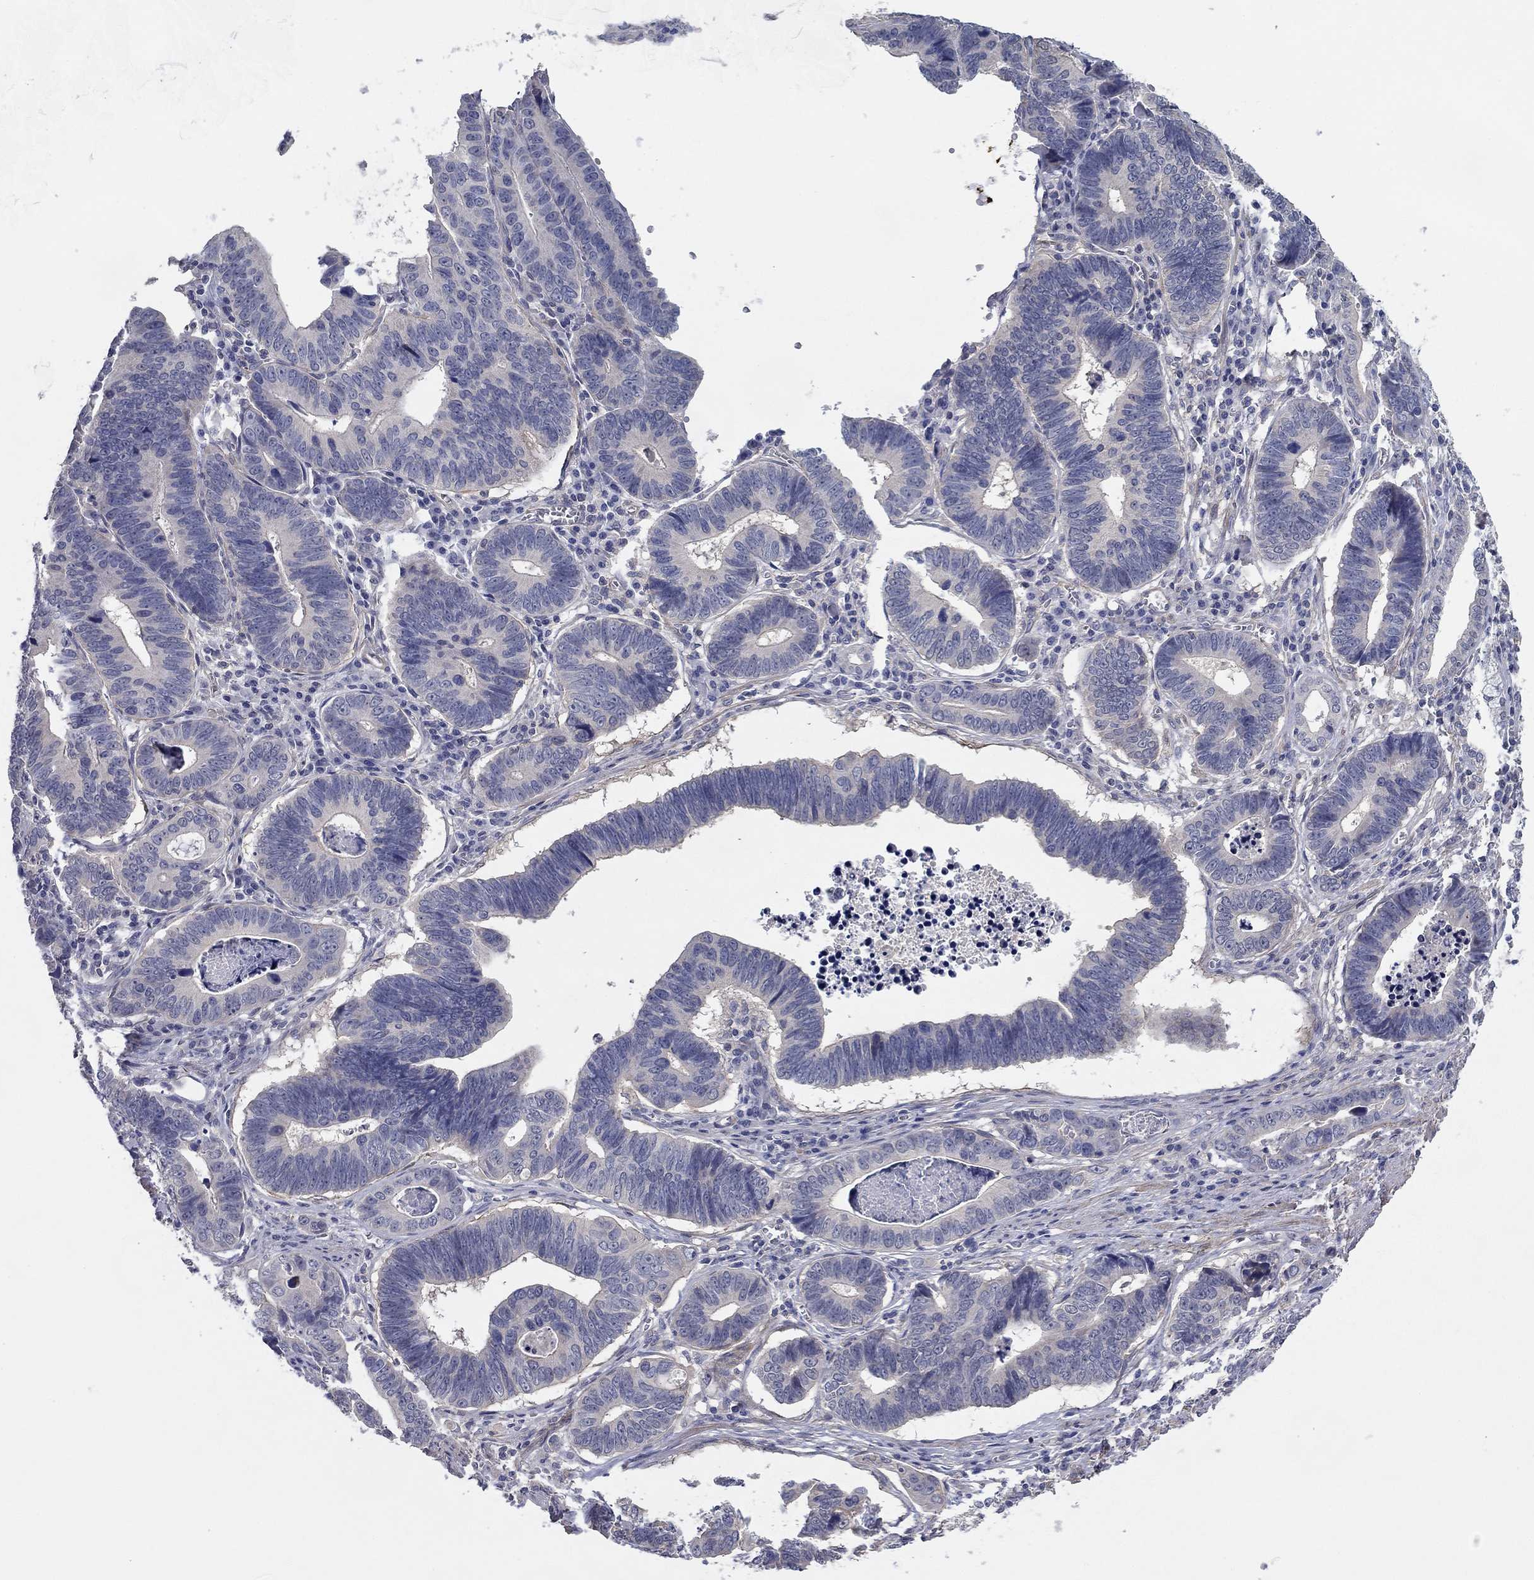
{"staining": {"intensity": "negative", "quantity": "none", "location": "none"}, "tissue": "stomach cancer", "cell_type": "Tumor cells", "image_type": "cancer", "snomed": [{"axis": "morphology", "description": "Adenocarcinoma, NOS"}, {"axis": "topography", "description": "Stomach"}], "caption": "The IHC image has no significant expression in tumor cells of adenocarcinoma (stomach) tissue.", "gene": "GRK7", "patient": {"sex": "male", "age": 84}}